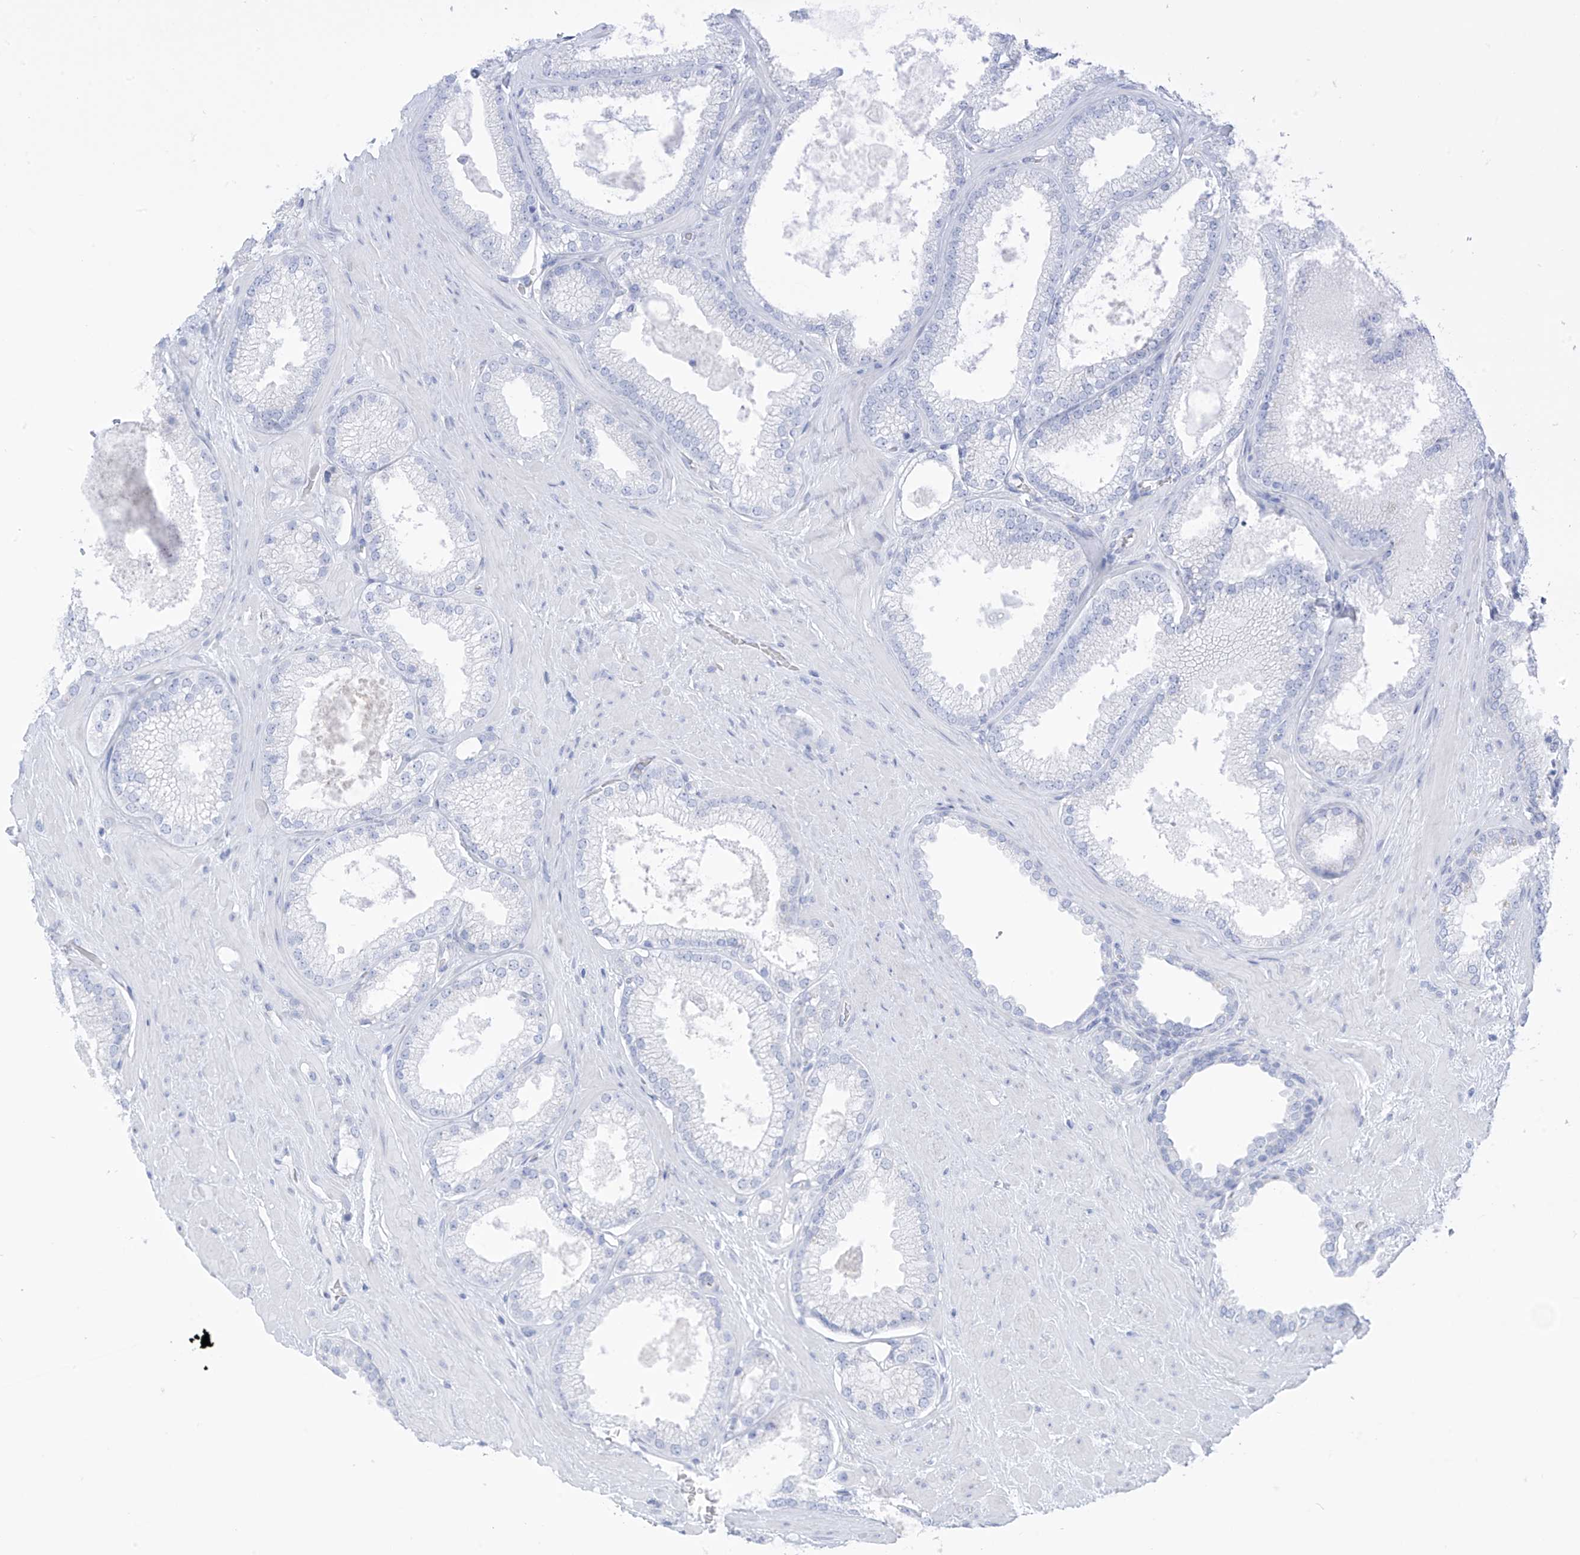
{"staining": {"intensity": "negative", "quantity": "none", "location": "none"}, "tissue": "prostate cancer", "cell_type": "Tumor cells", "image_type": "cancer", "snomed": [{"axis": "morphology", "description": "Adenocarcinoma, Low grade"}, {"axis": "topography", "description": "Prostate"}], "caption": "Immunohistochemistry photomicrograph of neoplastic tissue: prostate cancer (adenocarcinoma (low-grade)) stained with DAB shows no significant protein expression in tumor cells.", "gene": "RCN2", "patient": {"sex": "male", "age": 62}}